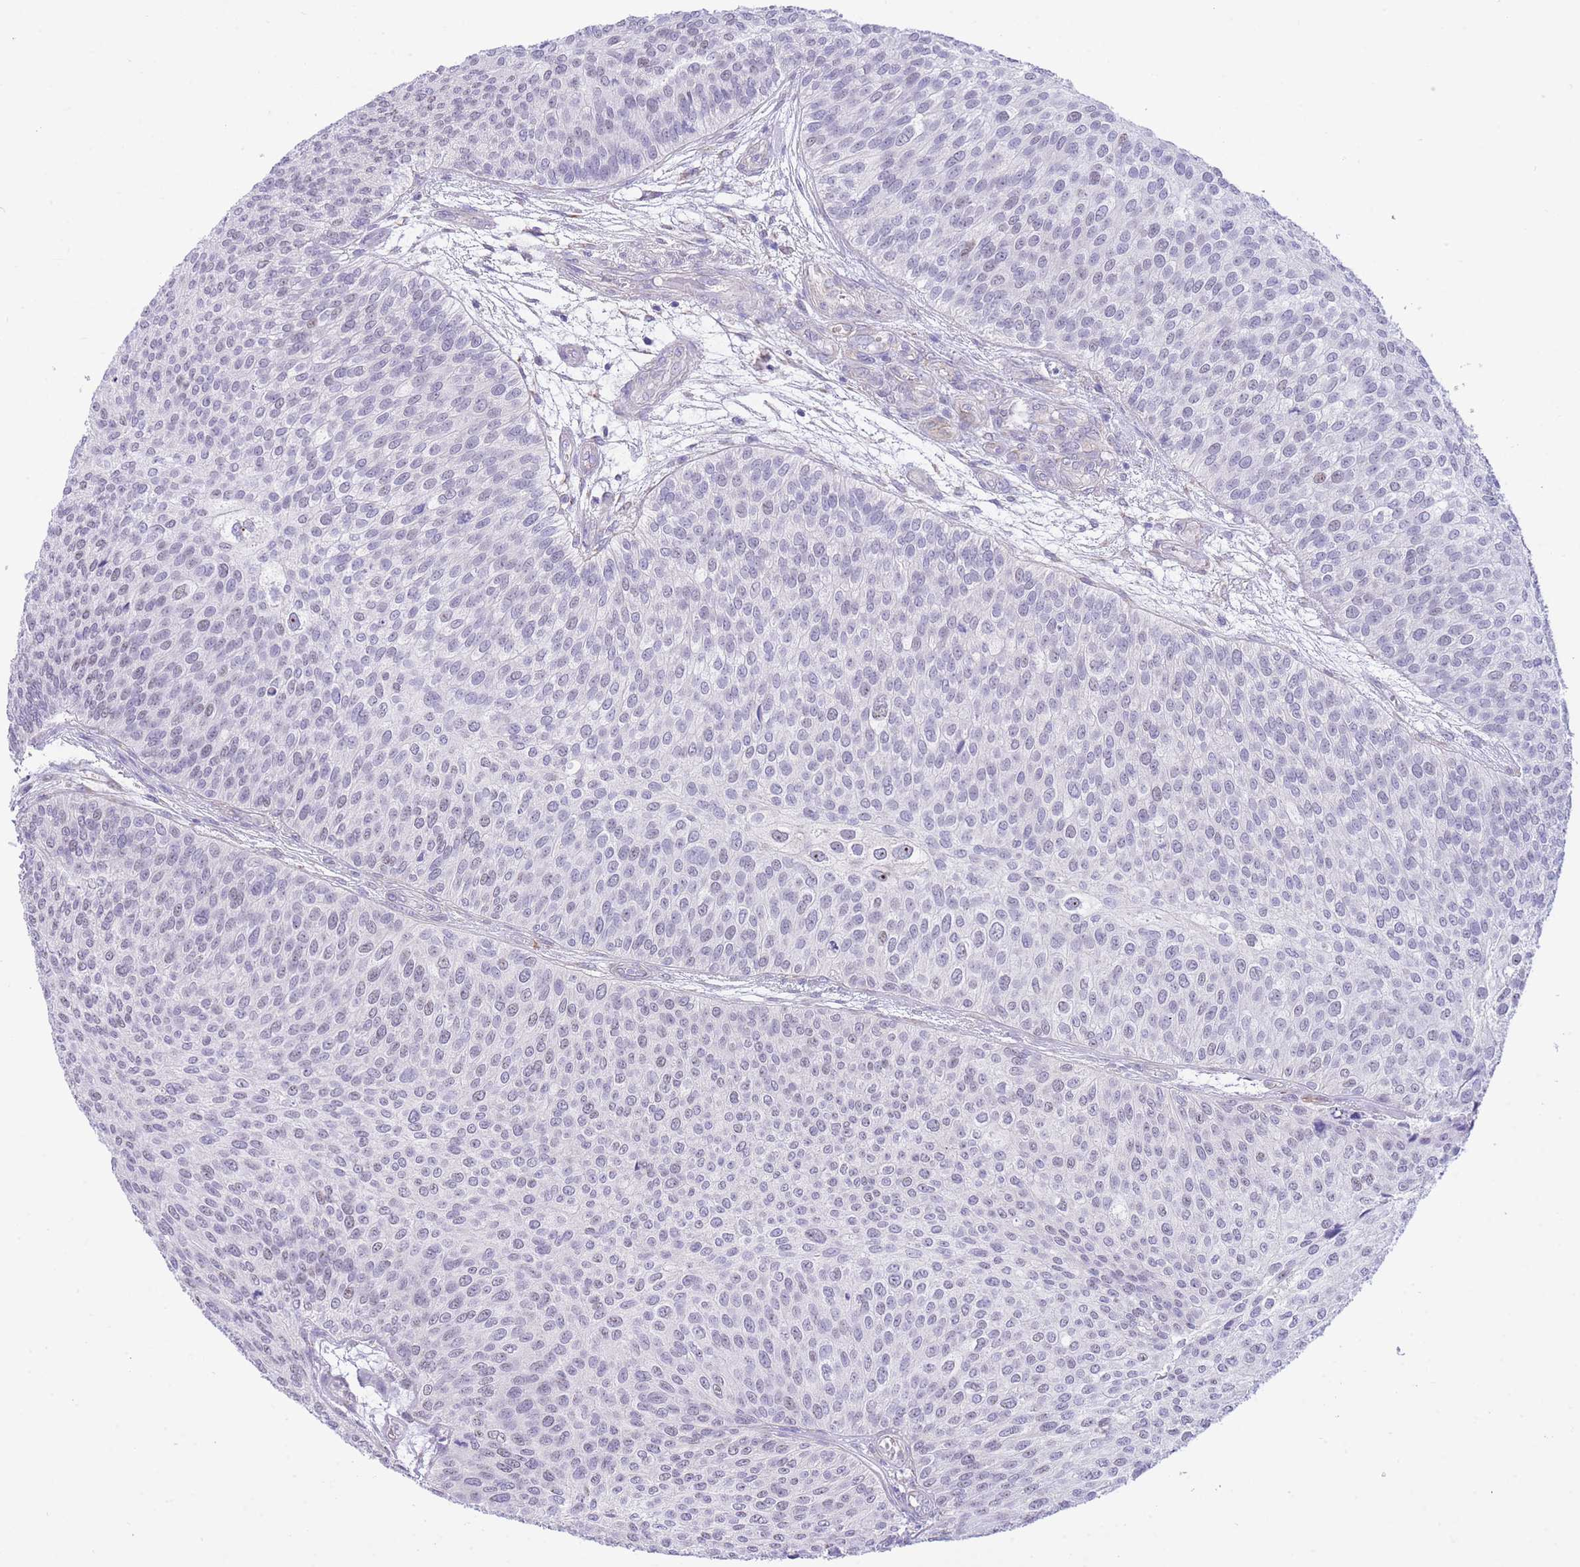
{"staining": {"intensity": "negative", "quantity": "none", "location": "none"}, "tissue": "urothelial cancer", "cell_type": "Tumor cells", "image_type": "cancer", "snomed": [{"axis": "morphology", "description": "Urothelial carcinoma, Low grade"}, {"axis": "topography", "description": "Urinary bladder"}], "caption": "This histopathology image is of low-grade urothelial carcinoma stained with immunohistochemistry to label a protein in brown with the nuclei are counter-stained blue. There is no staining in tumor cells.", "gene": "PGM1", "patient": {"sex": "male", "age": 84}}